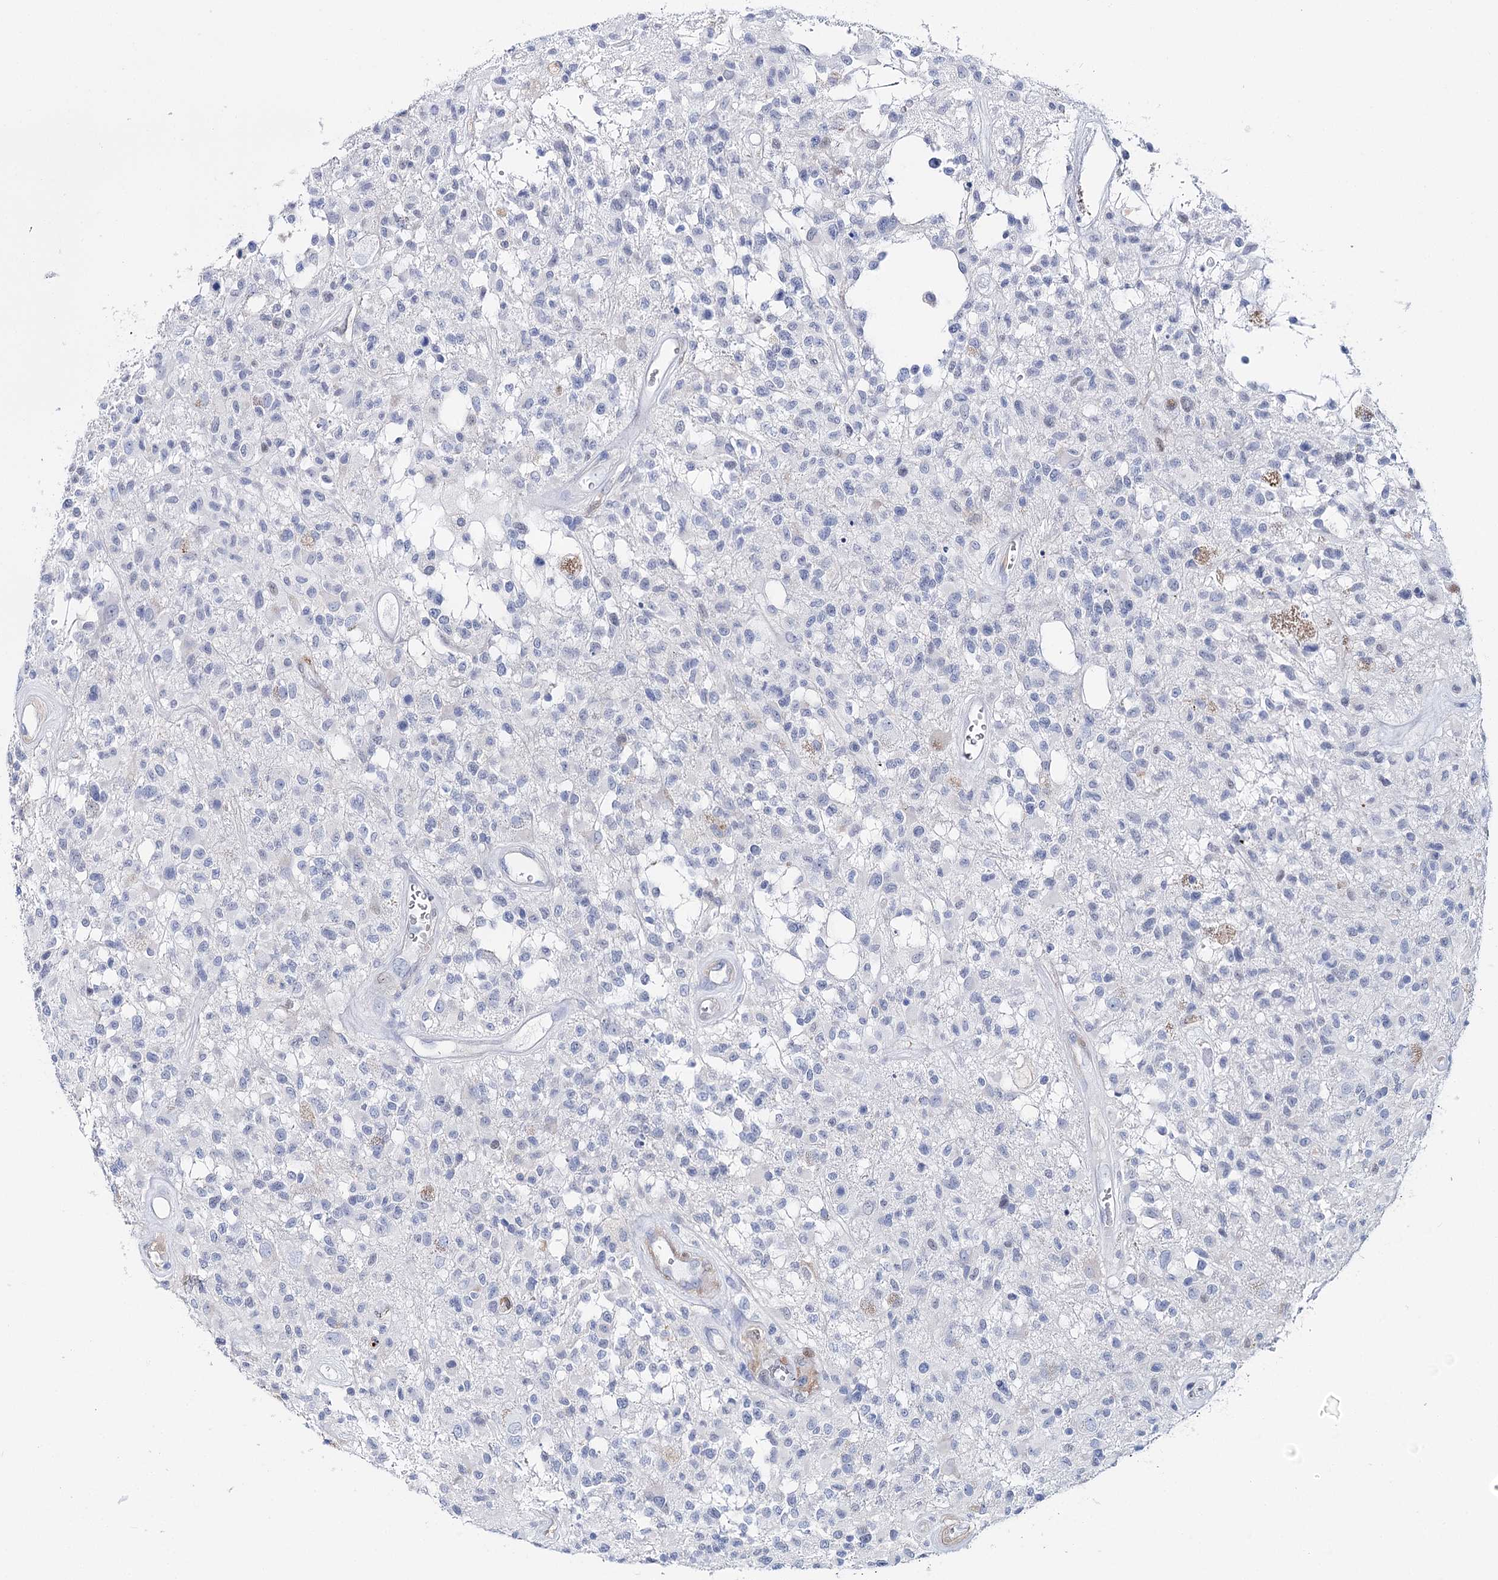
{"staining": {"intensity": "negative", "quantity": "none", "location": "none"}, "tissue": "glioma", "cell_type": "Tumor cells", "image_type": "cancer", "snomed": [{"axis": "morphology", "description": "Glioma, malignant, High grade"}, {"axis": "morphology", "description": "Glioblastoma, NOS"}, {"axis": "topography", "description": "Brain"}], "caption": "IHC micrograph of human glioma stained for a protein (brown), which exhibits no positivity in tumor cells.", "gene": "UGDH", "patient": {"sex": "male", "age": 60}}